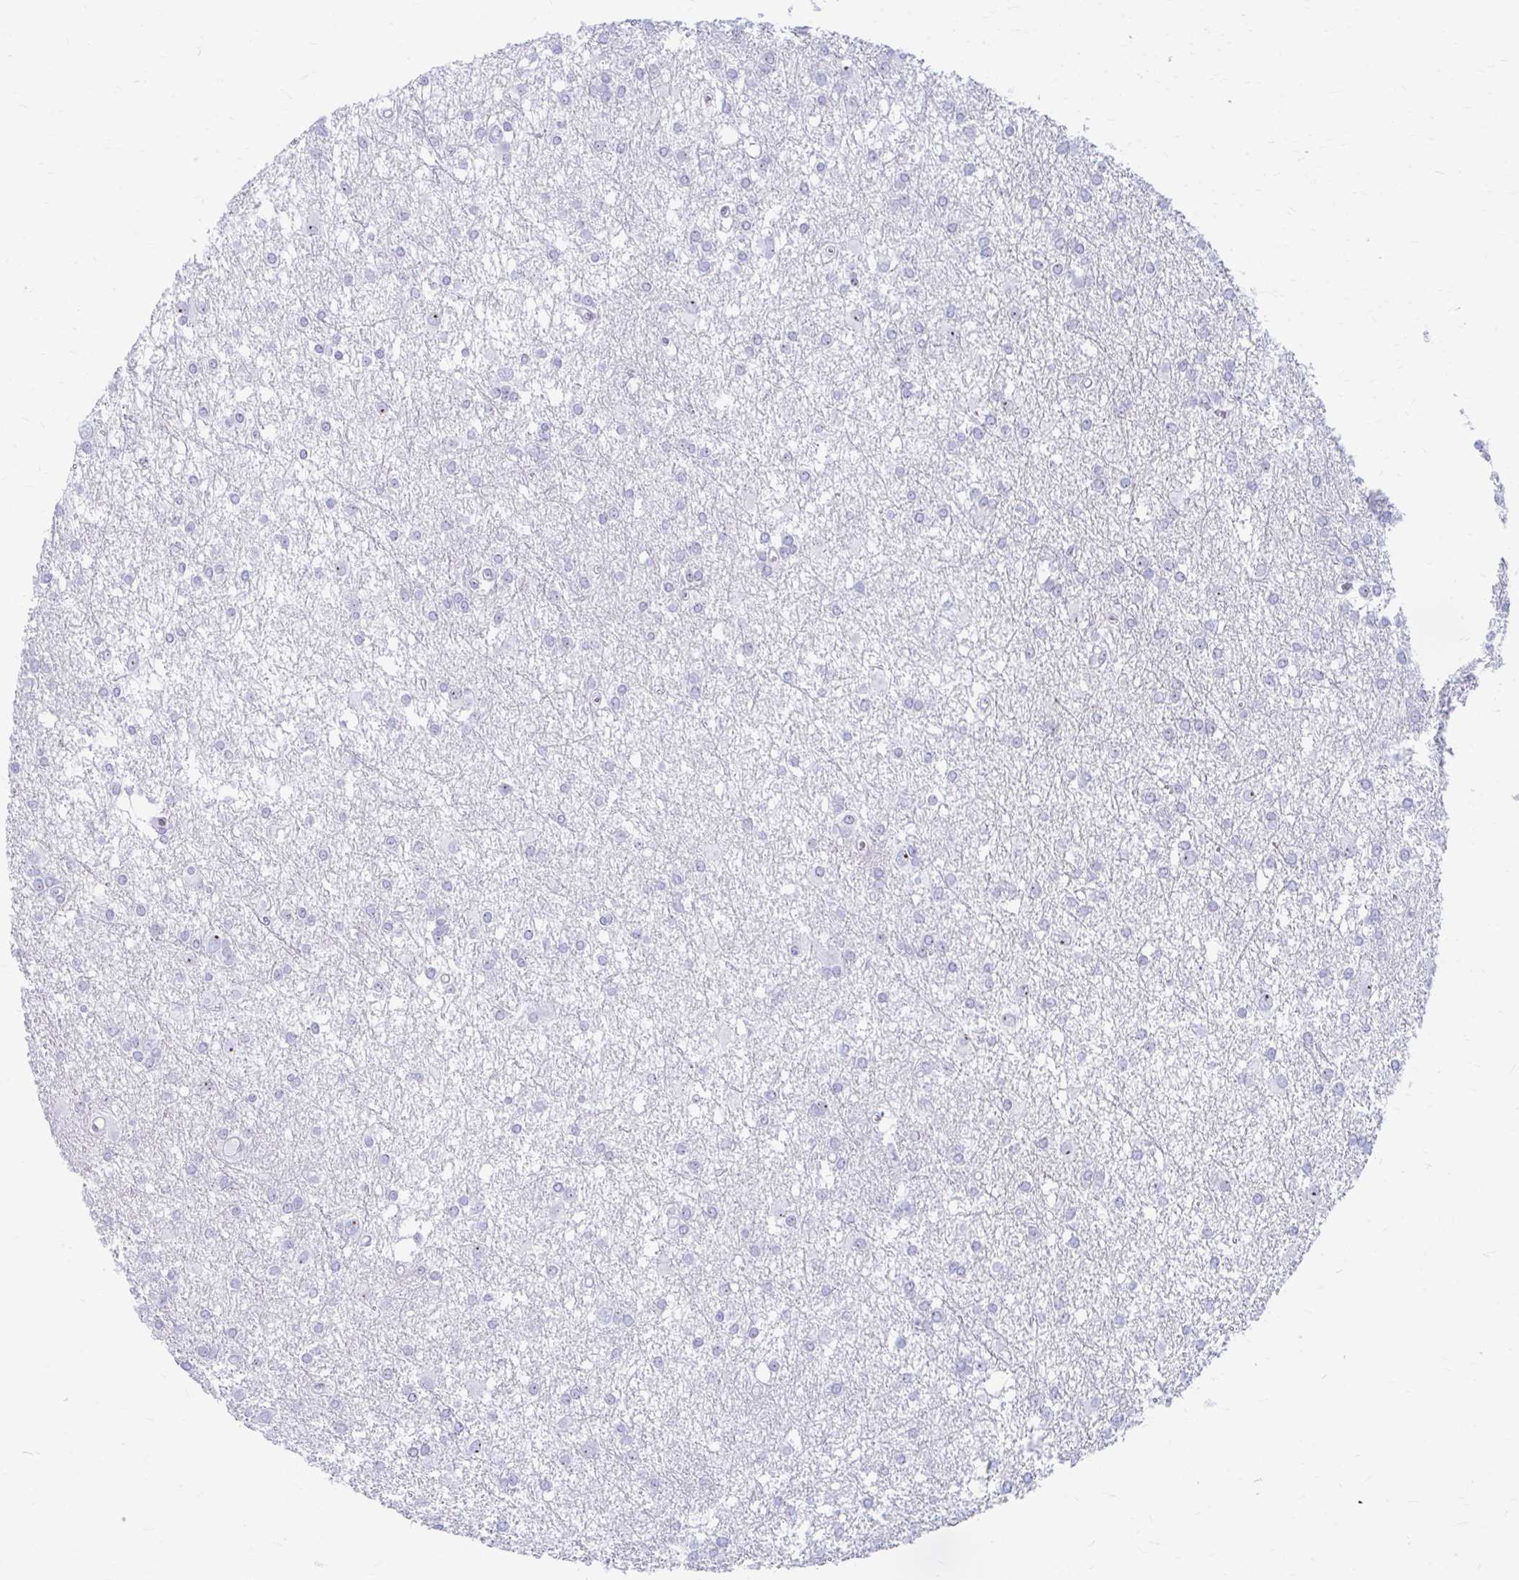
{"staining": {"intensity": "moderate", "quantity": "<25%", "location": "nuclear"}, "tissue": "glioma", "cell_type": "Tumor cells", "image_type": "cancer", "snomed": [{"axis": "morphology", "description": "Glioma, malignant, High grade"}, {"axis": "topography", "description": "Brain"}], "caption": "This histopathology image demonstrates immunohistochemistry staining of high-grade glioma (malignant), with low moderate nuclear expression in approximately <25% of tumor cells.", "gene": "FTSJ3", "patient": {"sex": "male", "age": 48}}